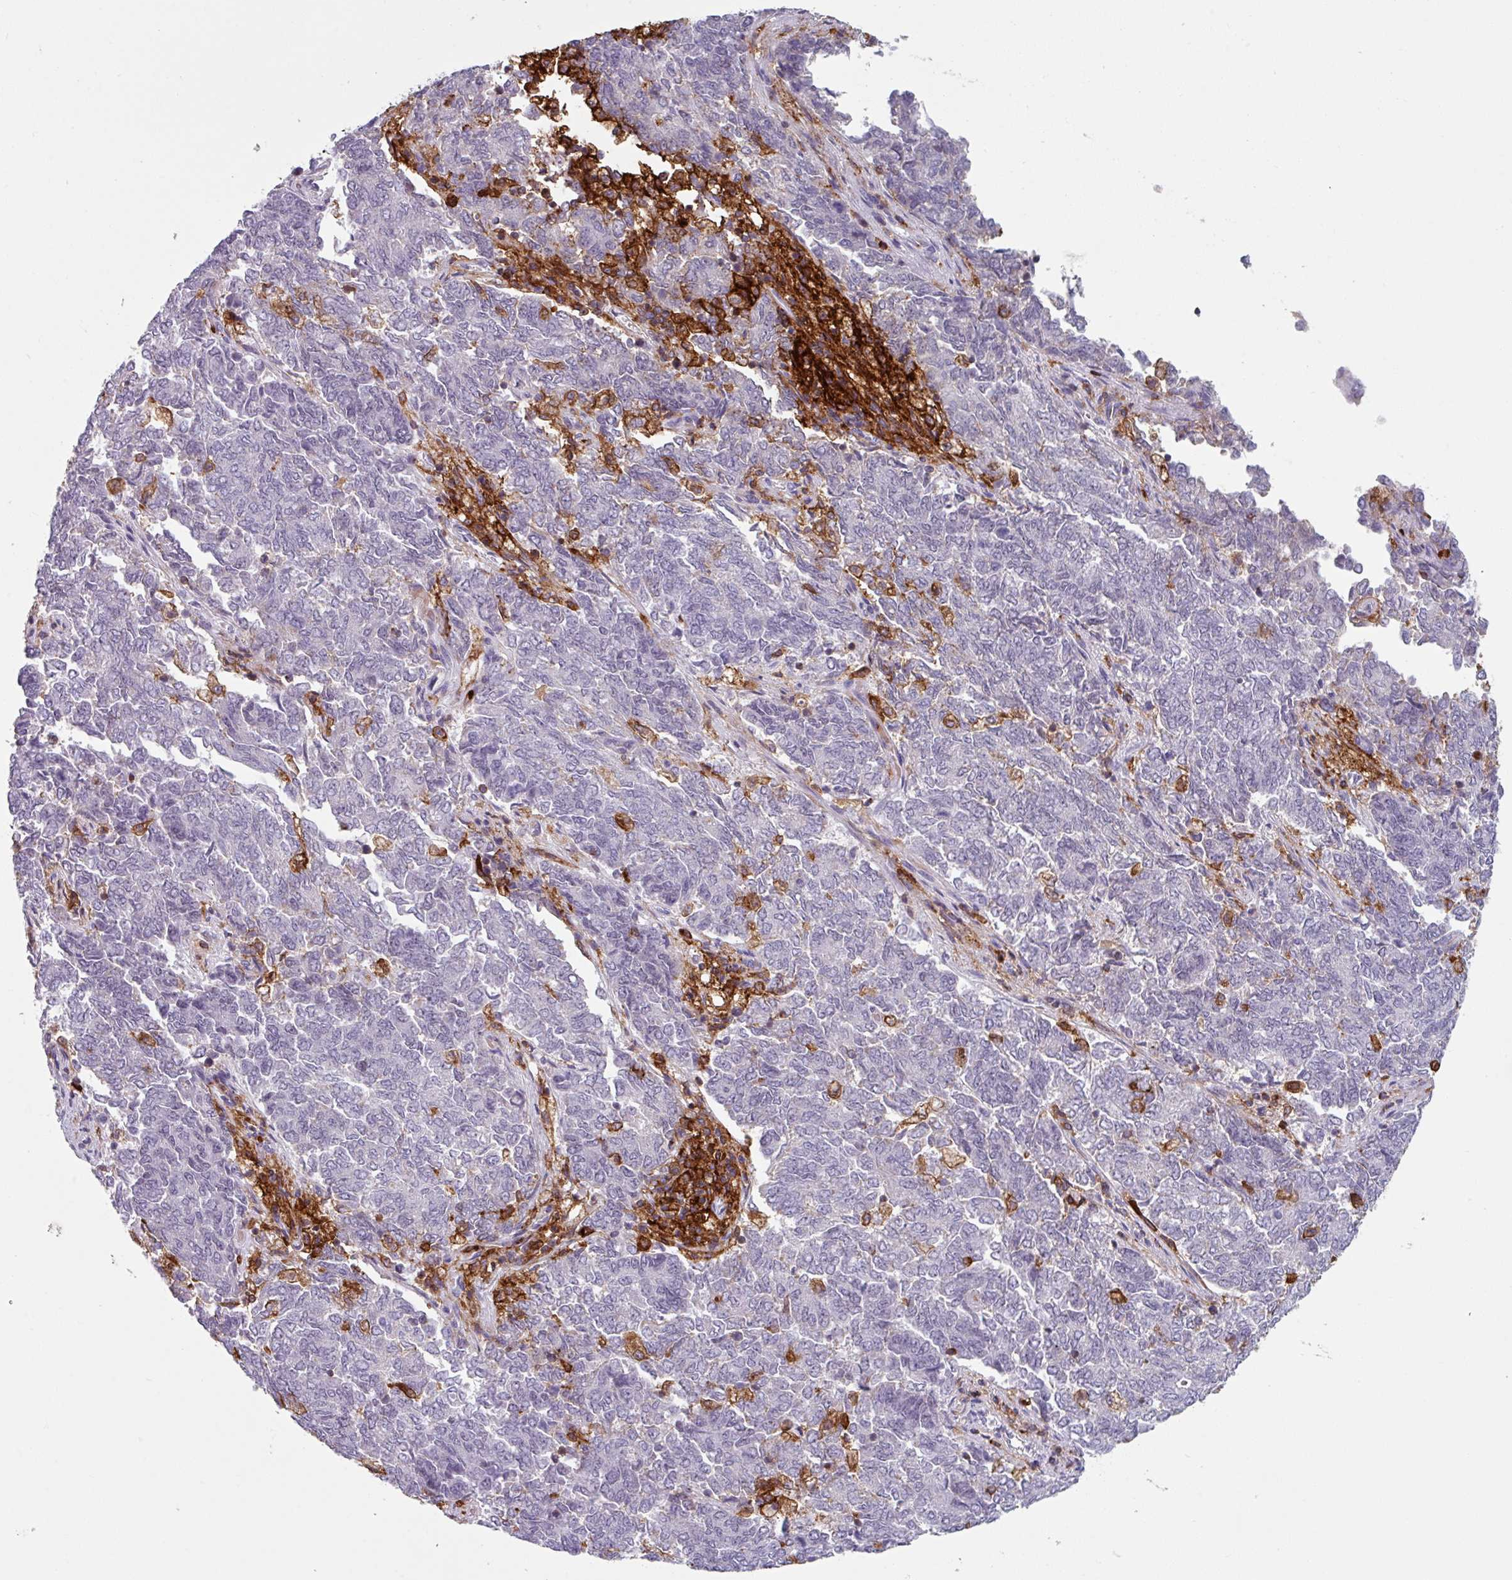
{"staining": {"intensity": "negative", "quantity": "none", "location": "none"}, "tissue": "endometrial cancer", "cell_type": "Tumor cells", "image_type": "cancer", "snomed": [{"axis": "morphology", "description": "Adenocarcinoma, NOS"}, {"axis": "topography", "description": "Endometrium"}], "caption": "A histopathology image of human adenocarcinoma (endometrial) is negative for staining in tumor cells.", "gene": "EXOSC5", "patient": {"sex": "female", "age": 80}}